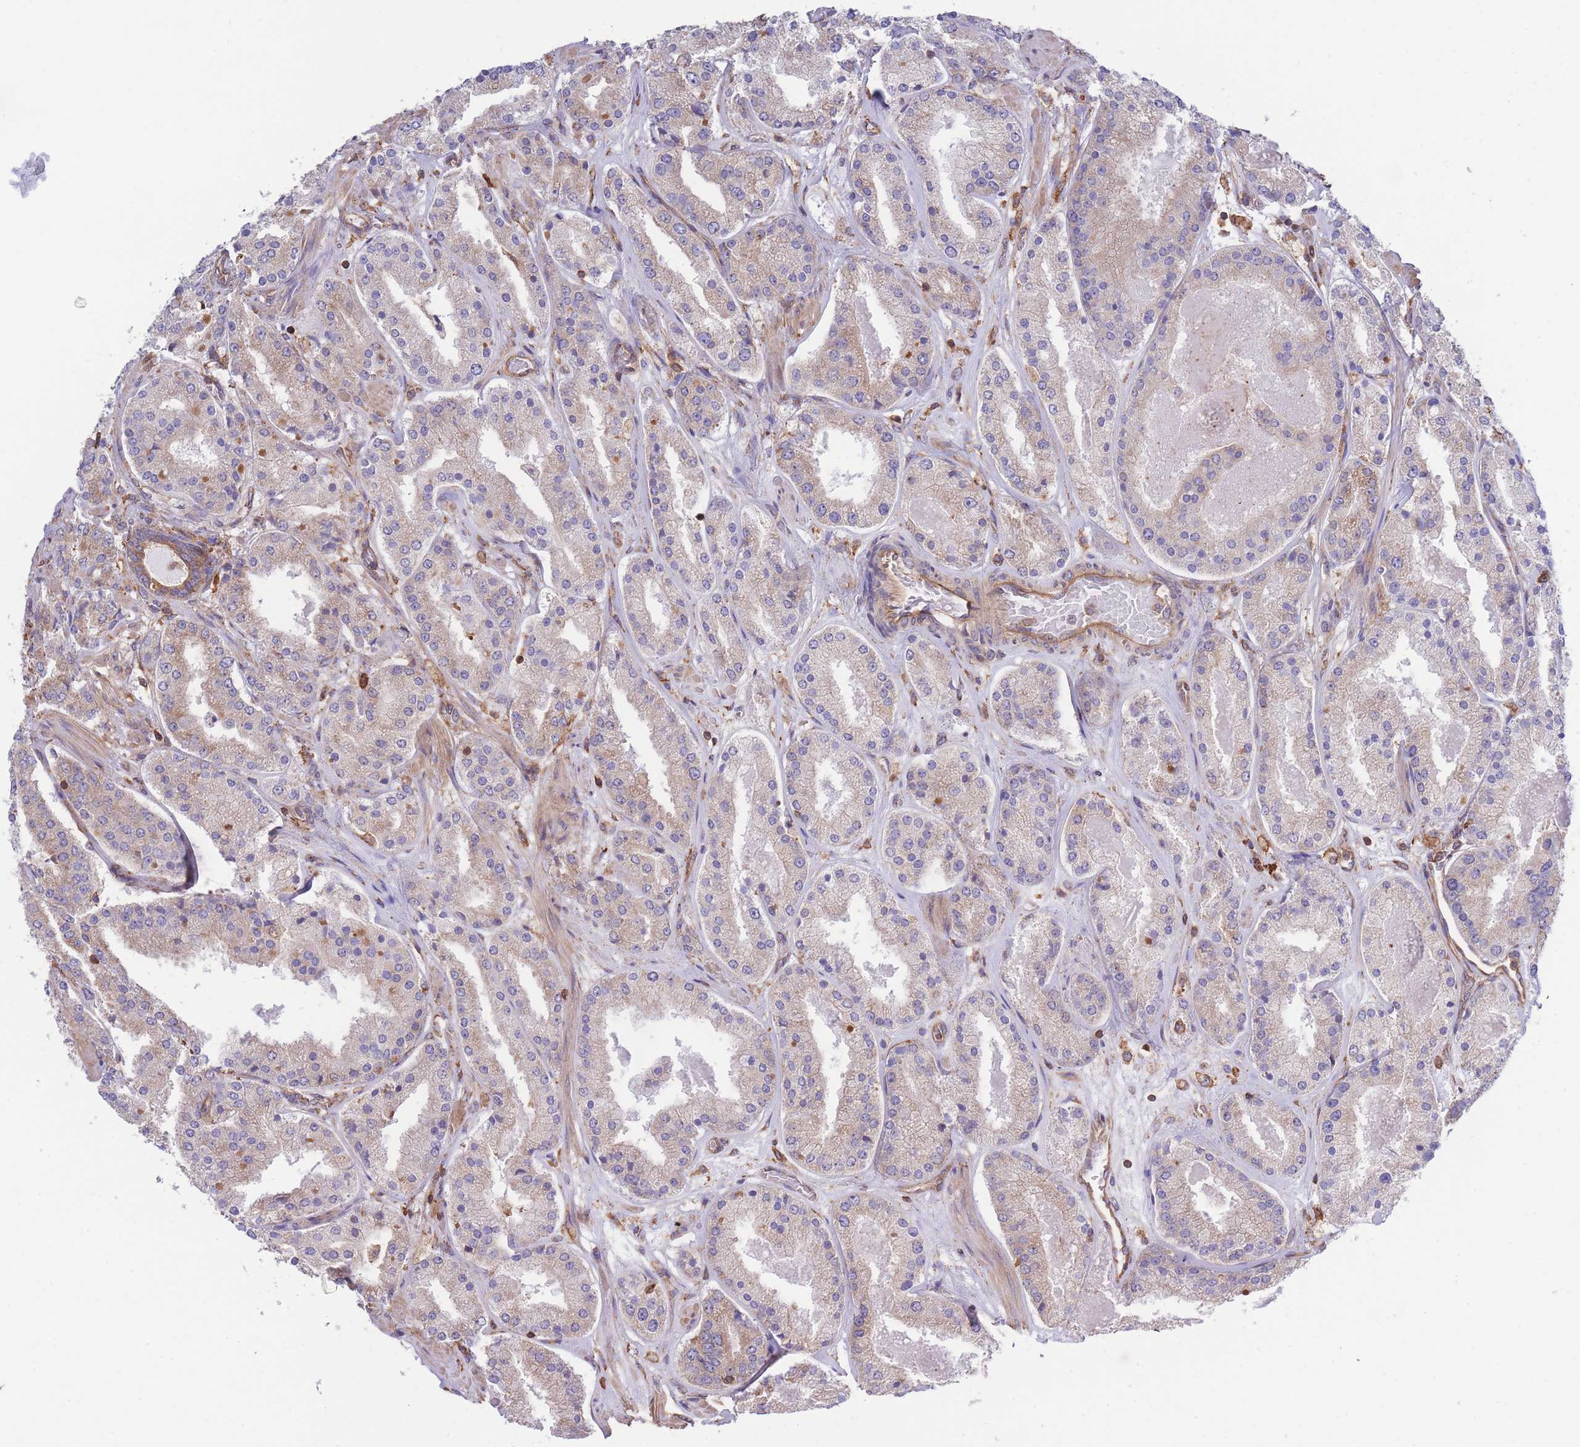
{"staining": {"intensity": "weak", "quantity": "<25%", "location": "cytoplasmic/membranous"}, "tissue": "prostate cancer", "cell_type": "Tumor cells", "image_type": "cancer", "snomed": [{"axis": "morphology", "description": "Adenocarcinoma, High grade"}, {"axis": "topography", "description": "Prostate"}], "caption": "Tumor cells are negative for protein expression in human prostate high-grade adenocarcinoma. Brightfield microscopy of IHC stained with DAB (3,3'-diaminobenzidine) (brown) and hematoxylin (blue), captured at high magnification.", "gene": "LRRN4CL", "patient": {"sex": "male", "age": 63}}